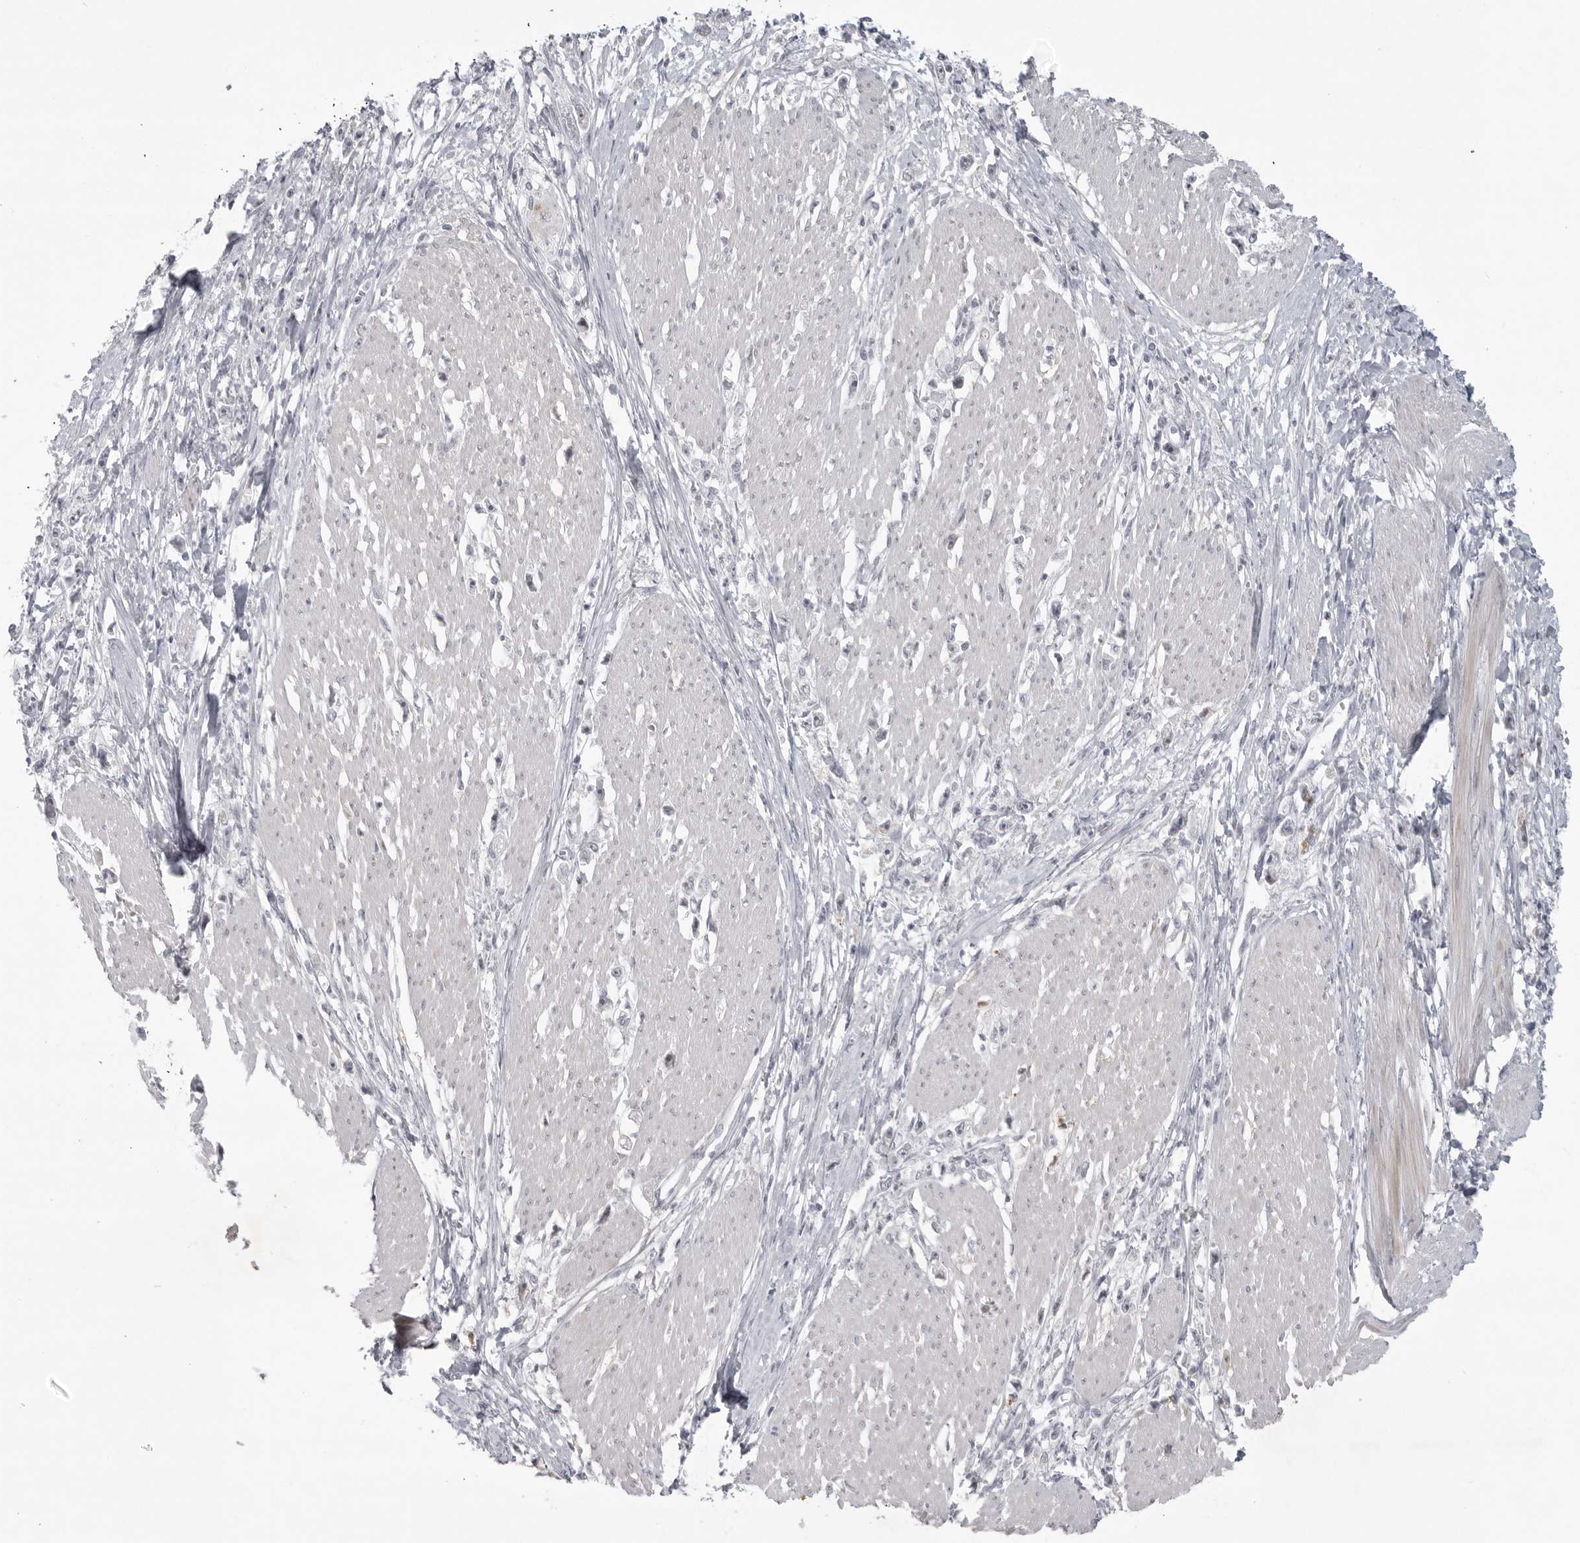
{"staining": {"intensity": "negative", "quantity": "none", "location": "none"}, "tissue": "stomach cancer", "cell_type": "Tumor cells", "image_type": "cancer", "snomed": [{"axis": "morphology", "description": "Adenocarcinoma, NOS"}, {"axis": "topography", "description": "Stomach"}], "caption": "Immunohistochemical staining of human adenocarcinoma (stomach) demonstrates no significant positivity in tumor cells.", "gene": "TCTN3", "patient": {"sex": "female", "age": 59}}